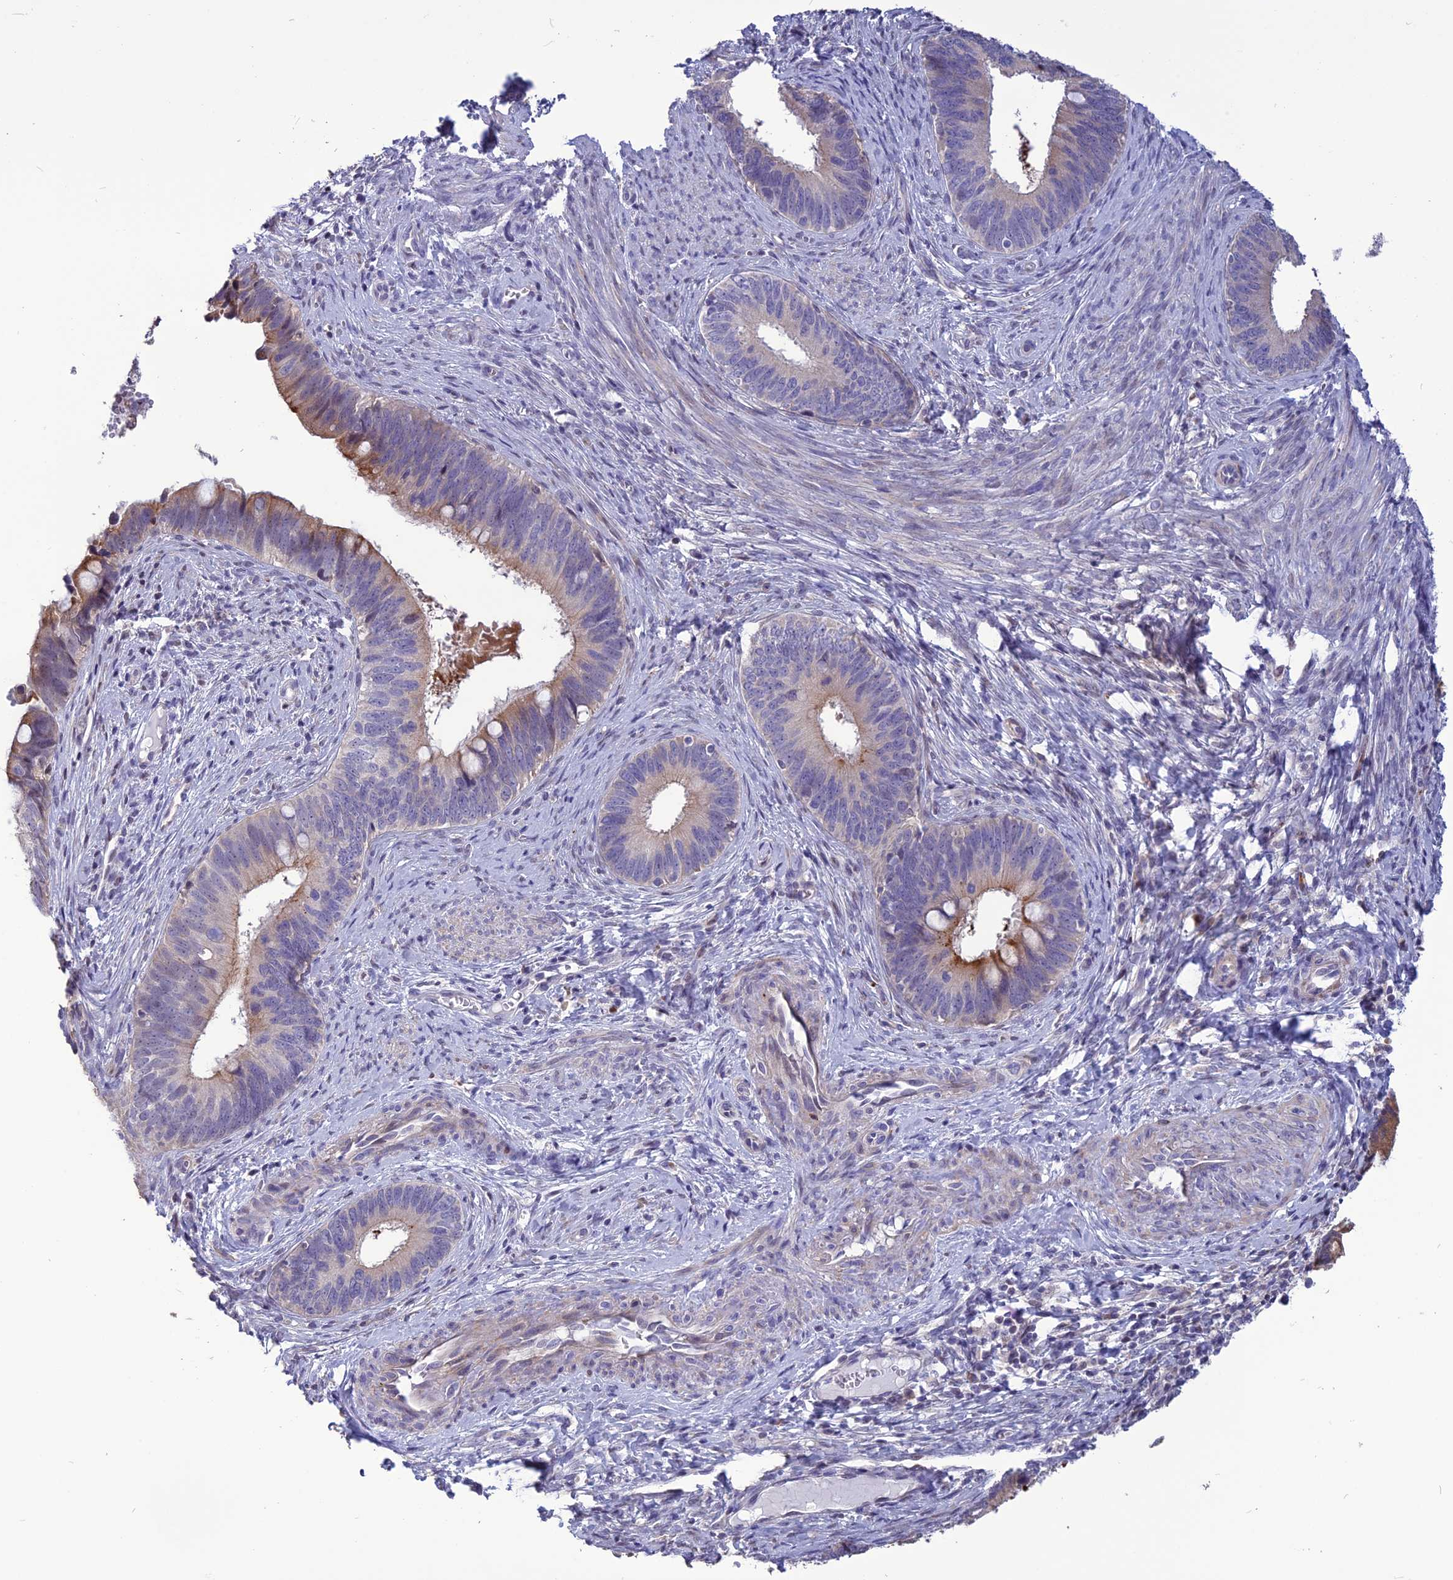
{"staining": {"intensity": "moderate", "quantity": "25%-75%", "location": "cytoplasmic/membranous"}, "tissue": "cervical cancer", "cell_type": "Tumor cells", "image_type": "cancer", "snomed": [{"axis": "morphology", "description": "Adenocarcinoma, NOS"}, {"axis": "topography", "description": "Cervix"}], "caption": "Adenocarcinoma (cervical) stained with a protein marker shows moderate staining in tumor cells.", "gene": "SPG21", "patient": {"sex": "female", "age": 42}}